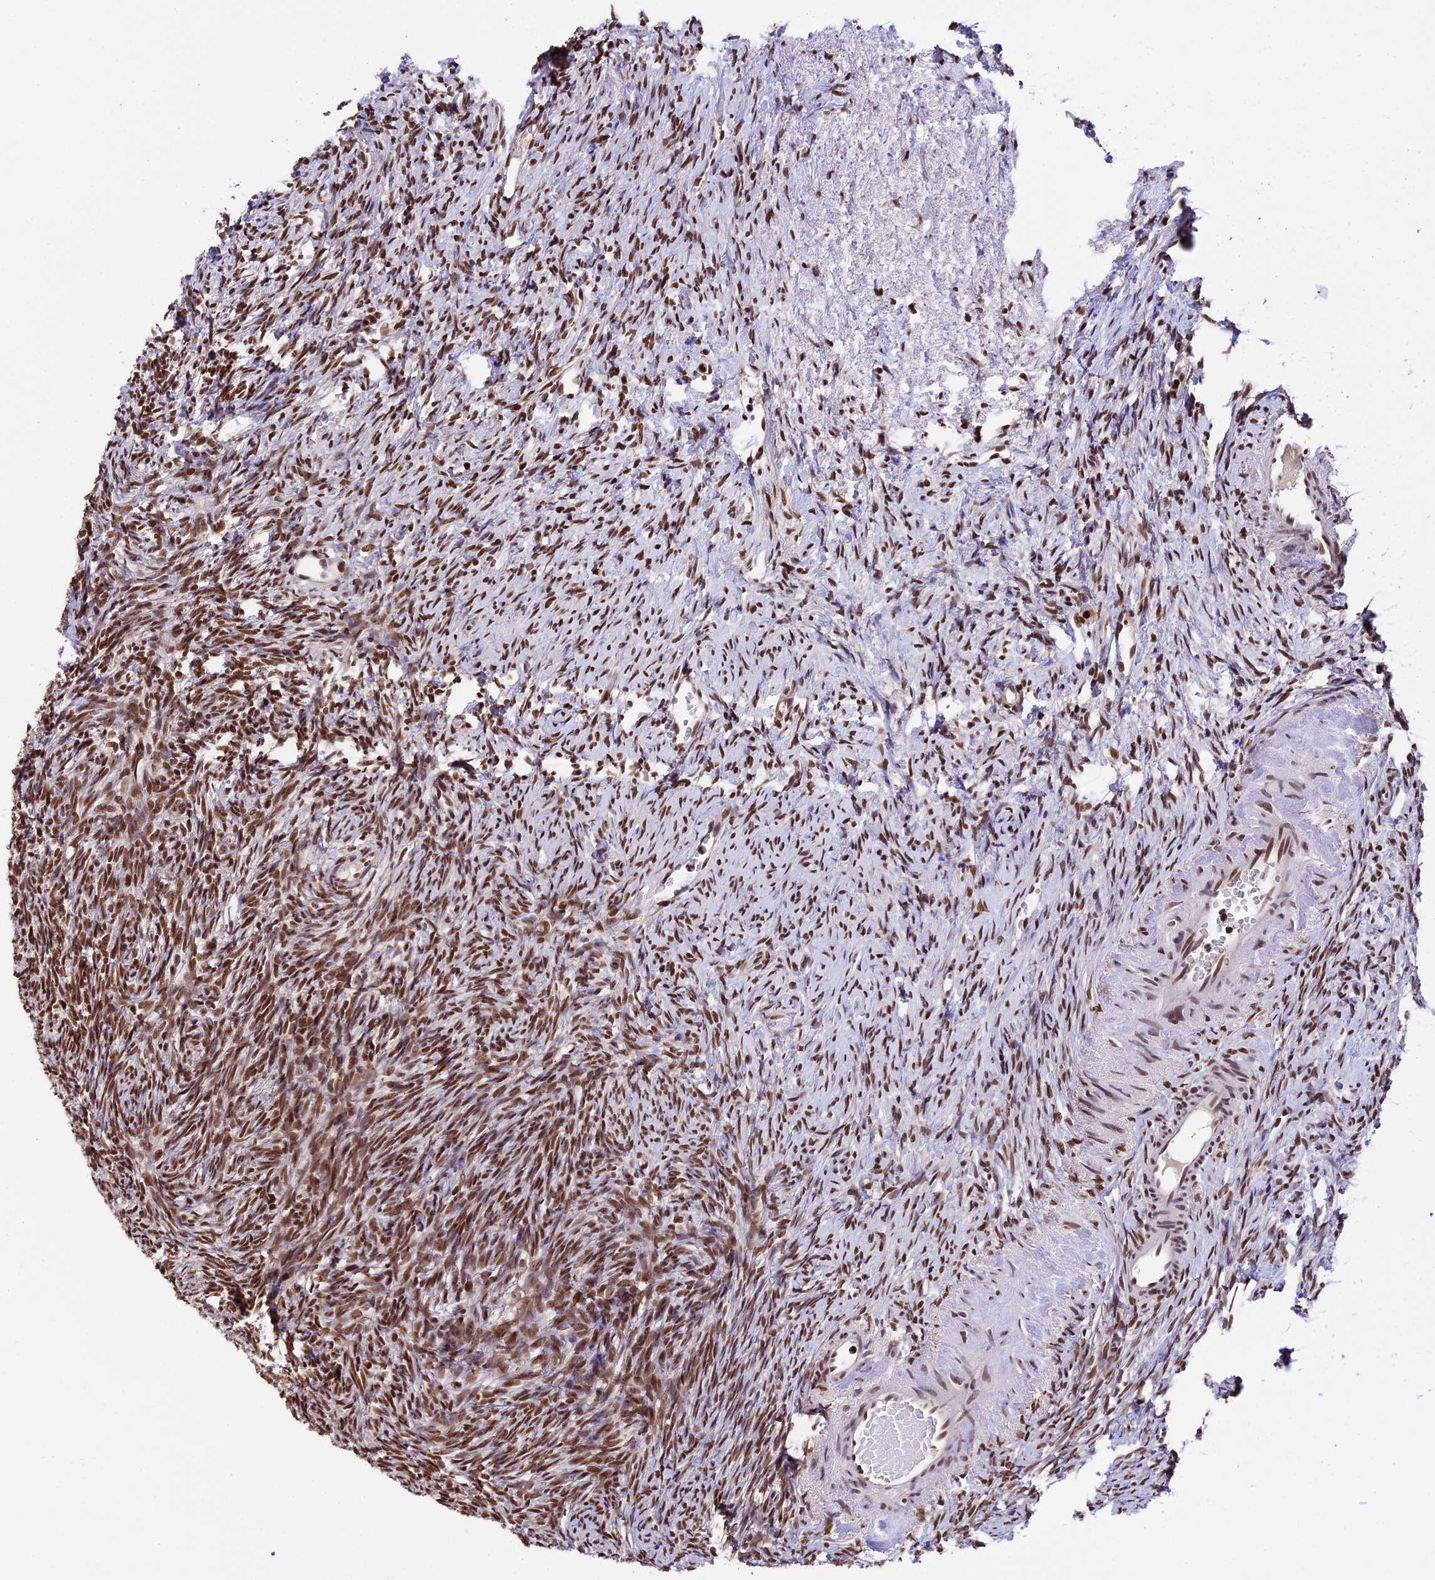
{"staining": {"intensity": "strong", "quantity": ">75%", "location": "nuclear"}, "tissue": "ovary", "cell_type": "Follicle cells", "image_type": "normal", "snomed": [{"axis": "morphology", "description": "Normal tissue, NOS"}, {"axis": "topography", "description": "Ovary"}], "caption": "Ovary was stained to show a protein in brown. There is high levels of strong nuclear expression in about >75% of follicle cells. (DAB IHC with brightfield microscopy, high magnification).", "gene": "RAMACL", "patient": {"sex": "female", "age": 51}}